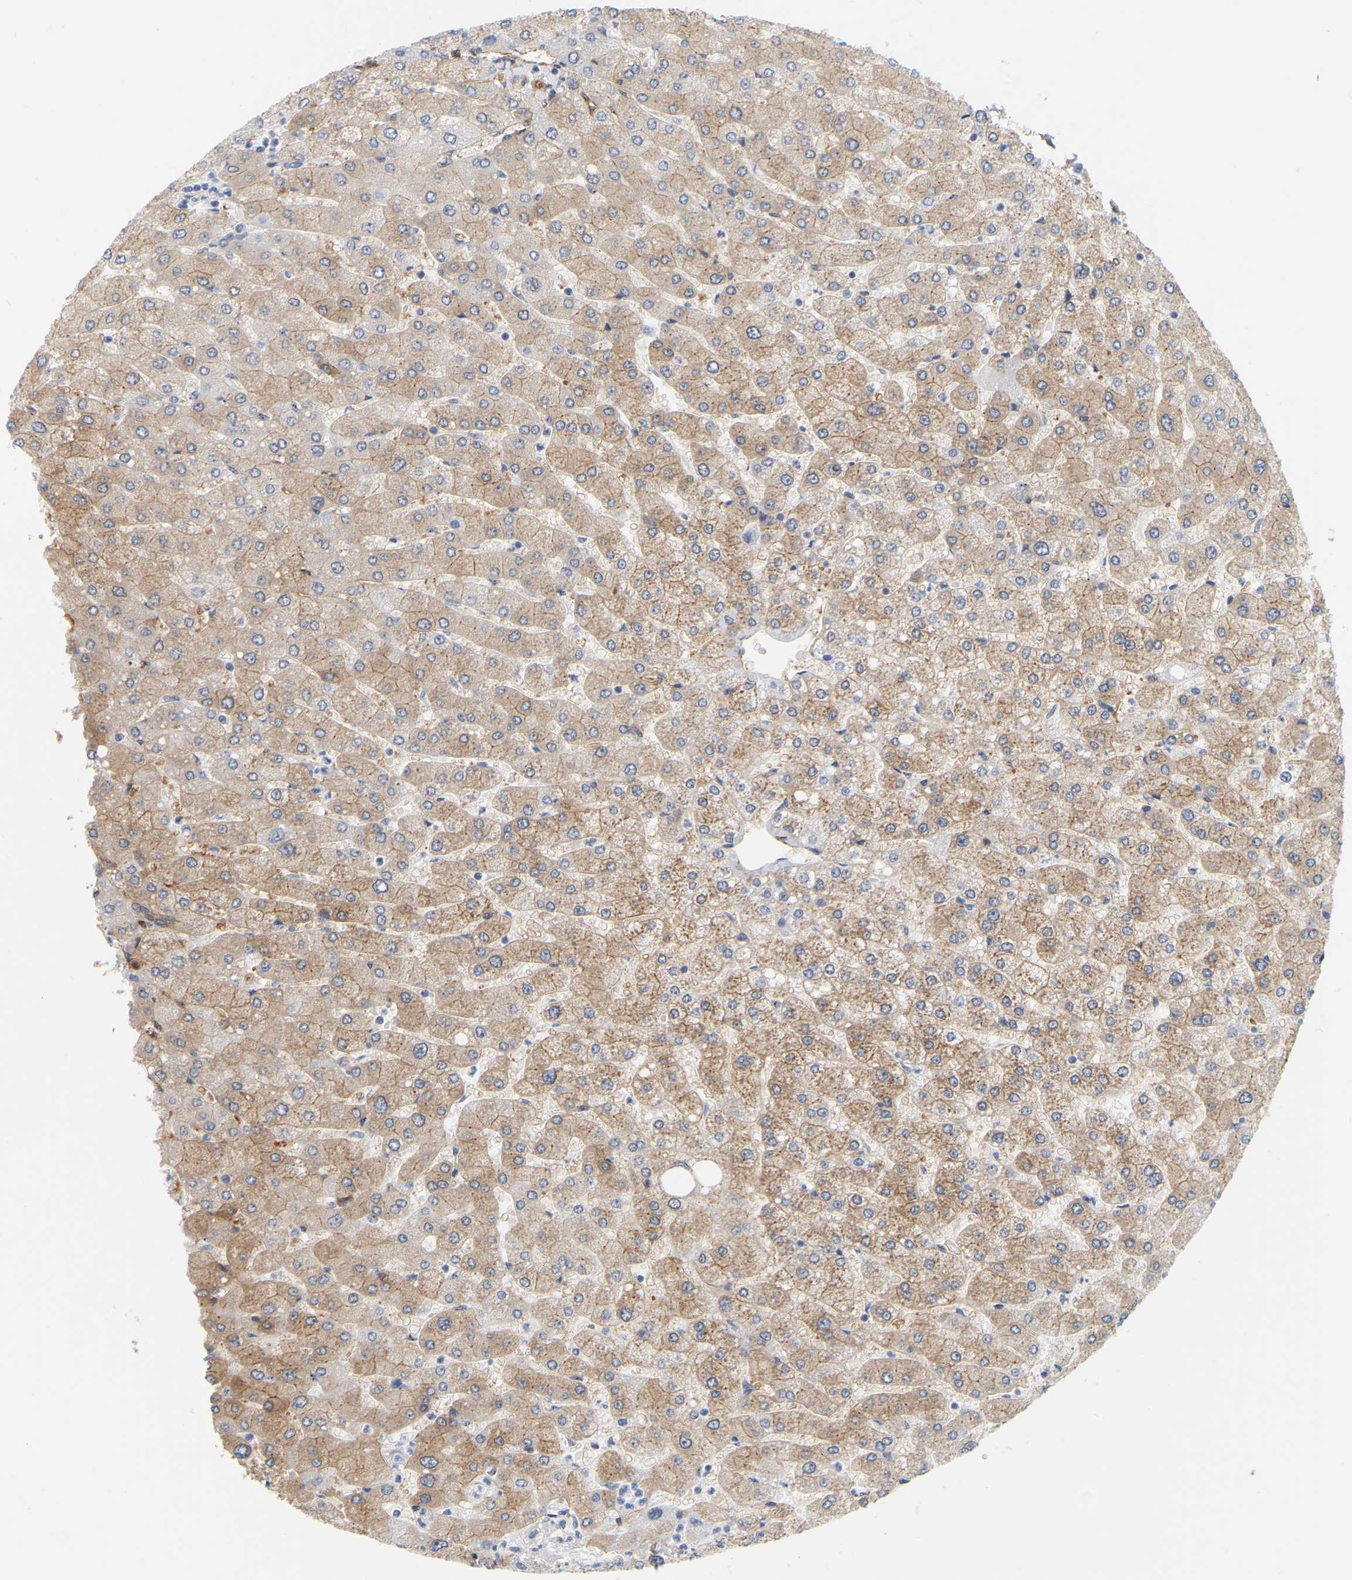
{"staining": {"intensity": "moderate", "quantity": "25%-75%", "location": "cytoplasmic/membranous"}, "tissue": "liver", "cell_type": "Cholangiocytes", "image_type": "normal", "snomed": [{"axis": "morphology", "description": "Normal tissue, NOS"}, {"axis": "topography", "description": "Liver"}], "caption": "Liver stained with immunohistochemistry shows moderate cytoplasmic/membranous staining in approximately 25%-75% of cholangiocytes. (IHC, brightfield microscopy, high magnification).", "gene": "RAPH1", "patient": {"sex": "male", "age": 55}}